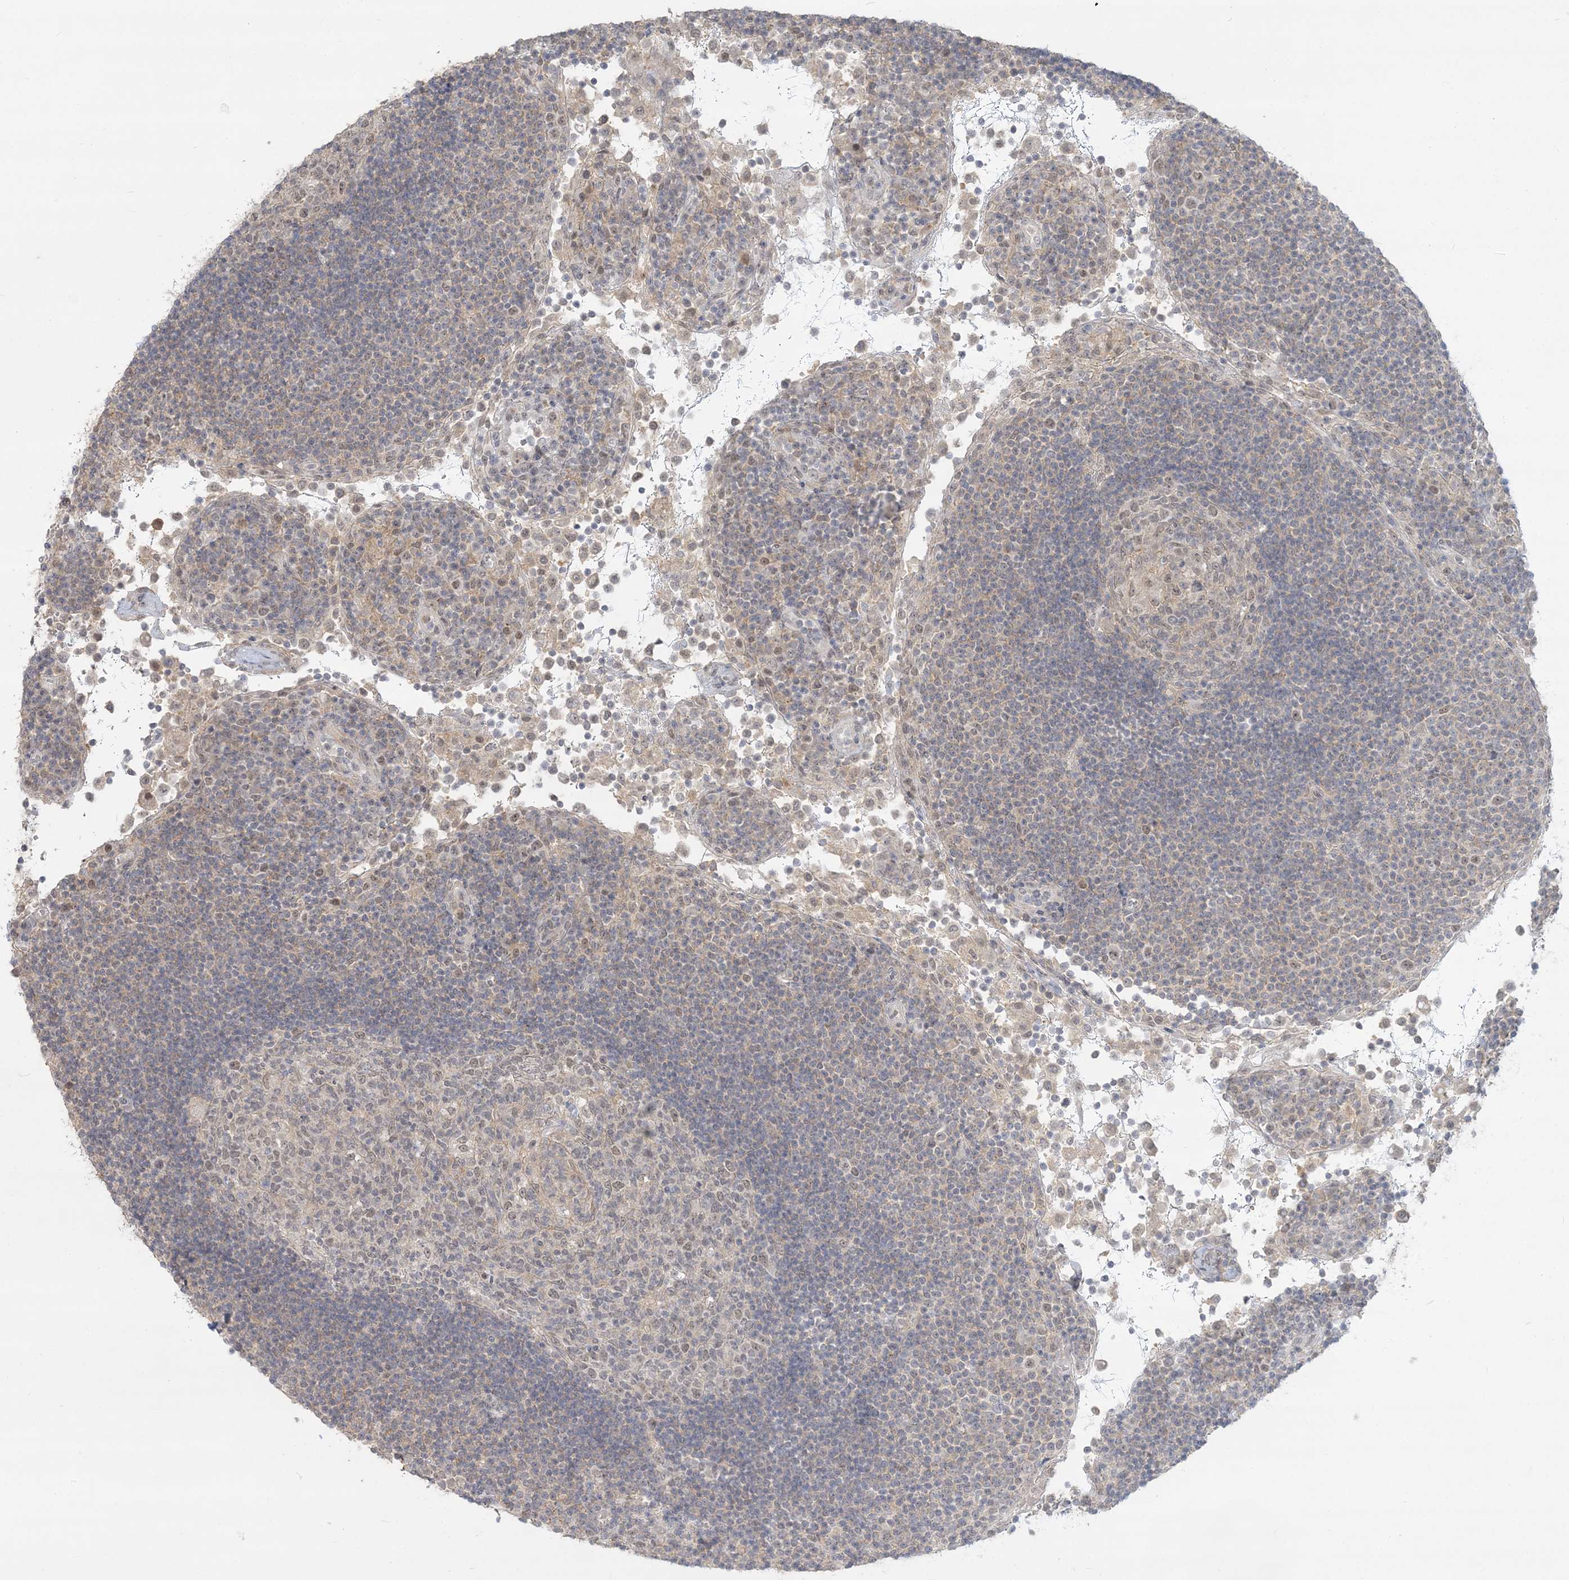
{"staining": {"intensity": "weak", "quantity": "25%-75%", "location": "nuclear"}, "tissue": "lymph node", "cell_type": "Germinal center cells", "image_type": "normal", "snomed": [{"axis": "morphology", "description": "Normal tissue, NOS"}, {"axis": "topography", "description": "Lymph node"}], "caption": "Brown immunohistochemical staining in benign lymph node demonstrates weak nuclear expression in approximately 25%-75% of germinal center cells.", "gene": "ANKS1A", "patient": {"sex": "female", "age": 53}}